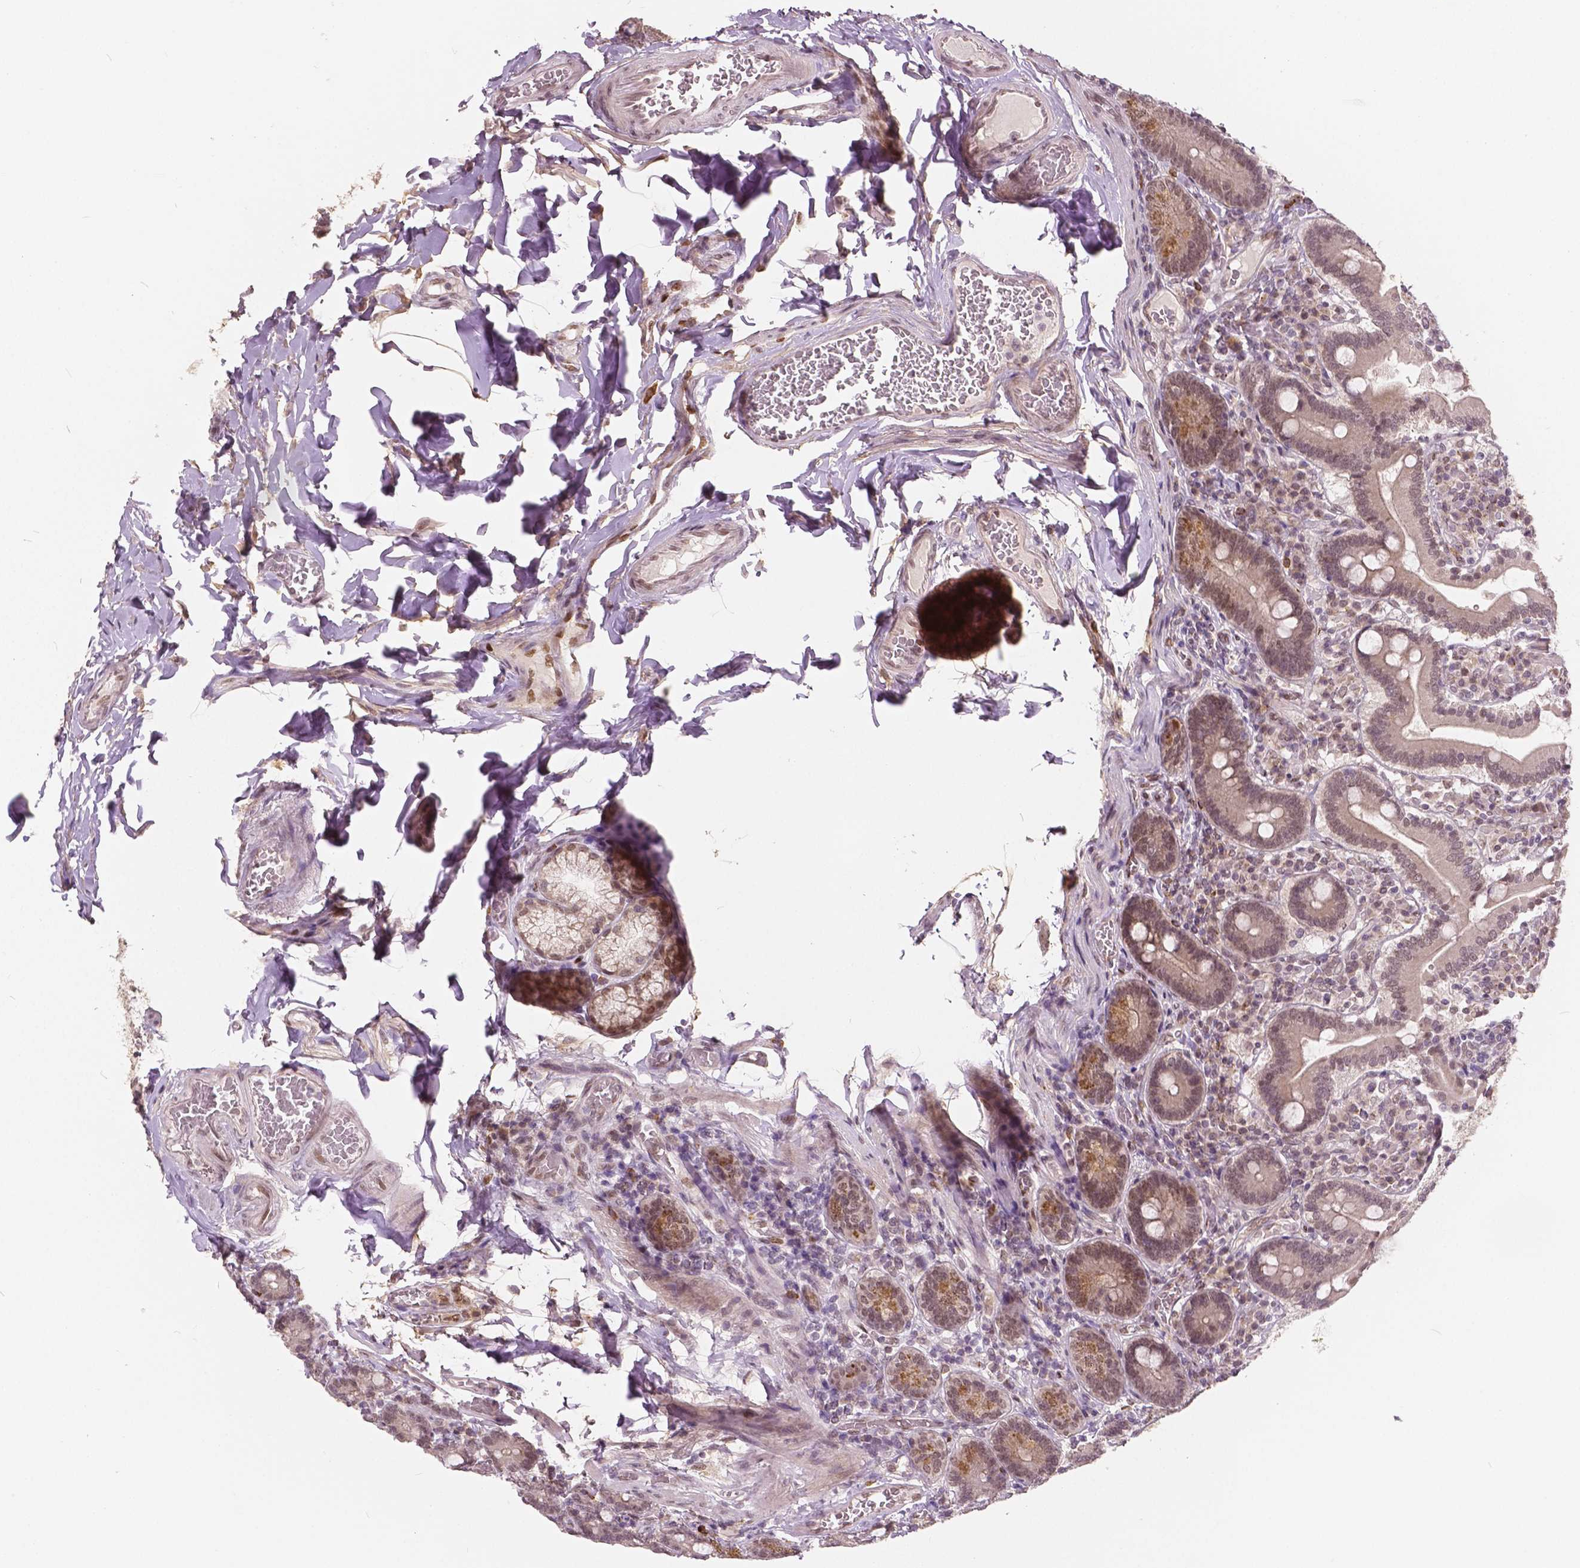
{"staining": {"intensity": "negative", "quantity": "none", "location": "none"}, "tissue": "duodenum", "cell_type": "Glandular cells", "image_type": "normal", "snomed": [{"axis": "morphology", "description": "Normal tissue, NOS"}, {"axis": "topography", "description": "Duodenum"}], "caption": "This is a micrograph of immunohistochemistry (IHC) staining of normal duodenum, which shows no positivity in glandular cells. (DAB (3,3'-diaminobenzidine) IHC visualized using brightfield microscopy, high magnification).", "gene": "HMBOX1", "patient": {"sex": "female", "age": 62}}